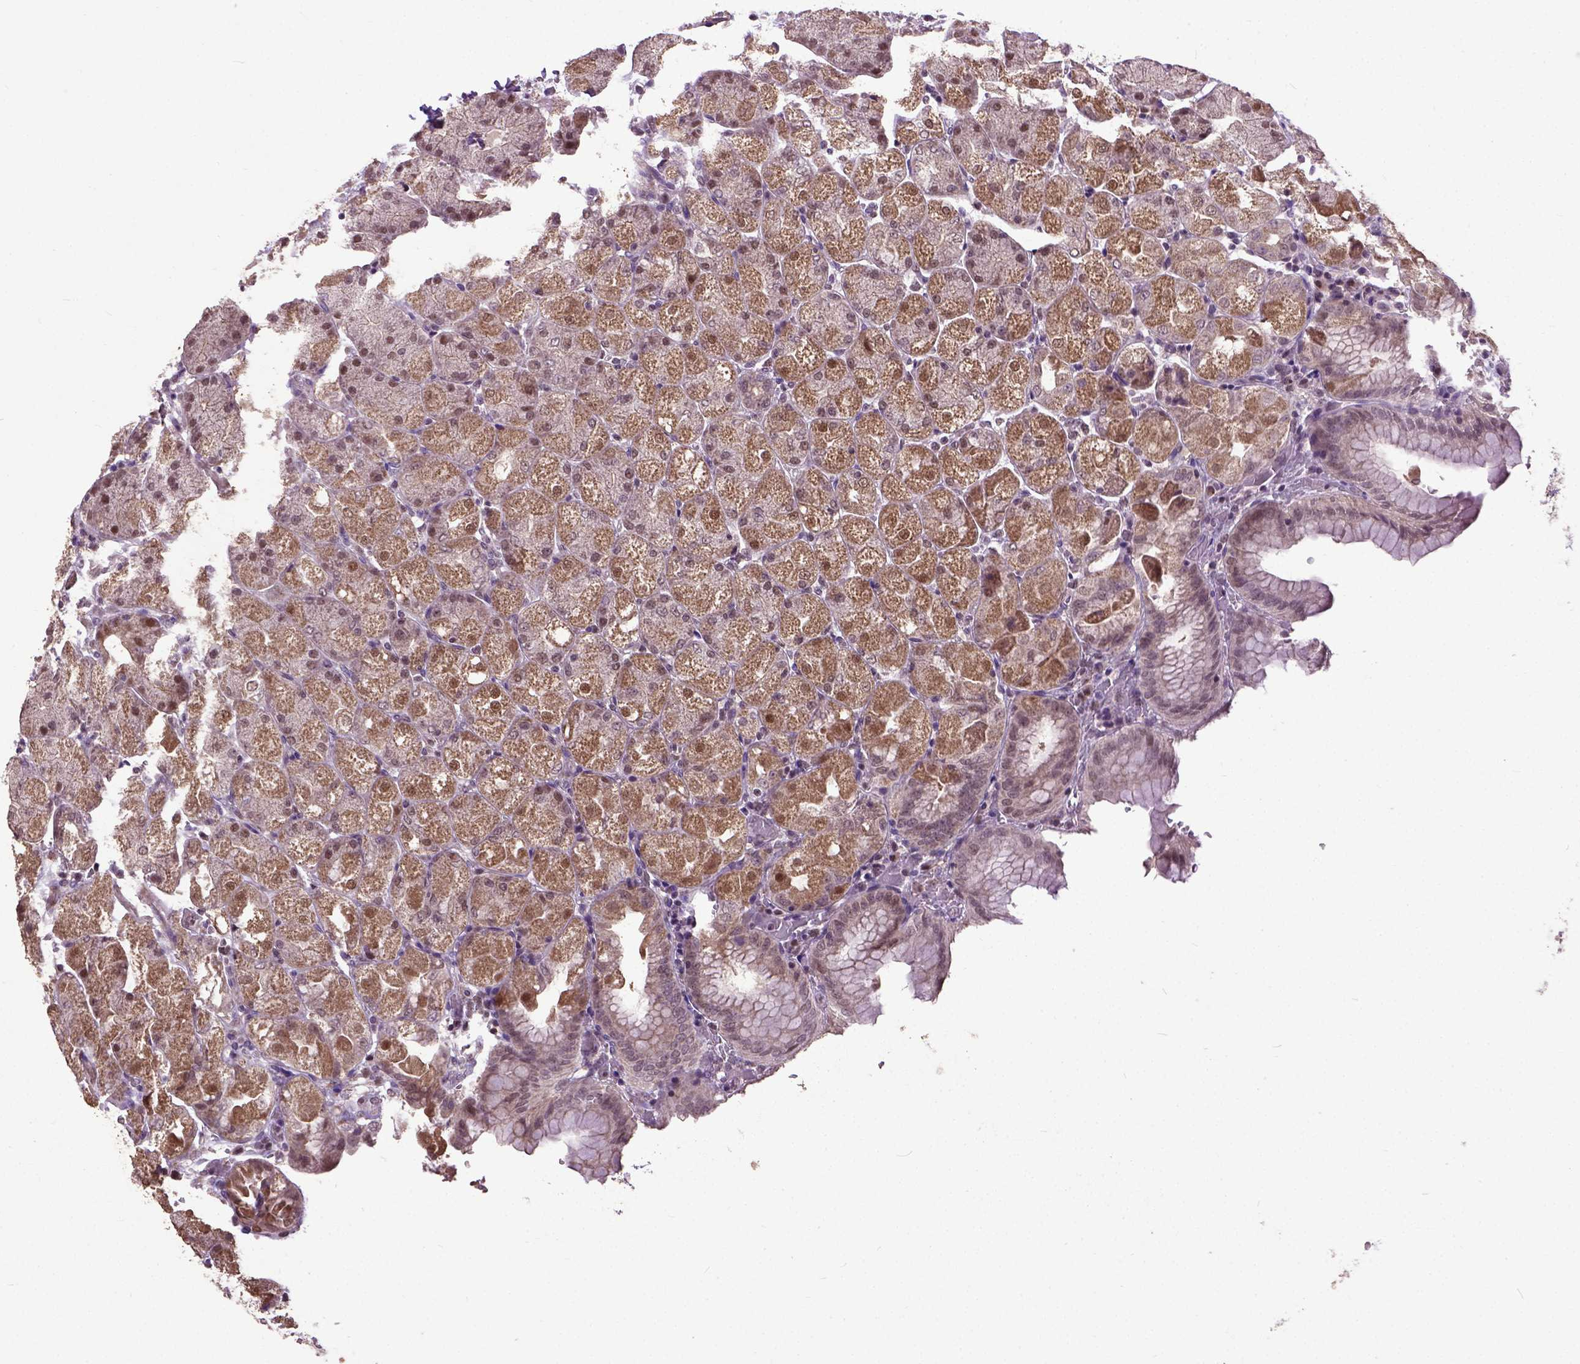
{"staining": {"intensity": "moderate", "quantity": "25%-75%", "location": "cytoplasmic/membranous,nuclear"}, "tissue": "stomach", "cell_type": "Glandular cells", "image_type": "normal", "snomed": [{"axis": "morphology", "description": "Normal tissue, NOS"}, {"axis": "topography", "description": "Stomach, upper"}, {"axis": "topography", "description": "Stomach"}, {"axis": "topography", "description": "Stomach, lower"}], "caption": "Moderate cytoplasmic/membranous,nuclear protein expression is seen in about 25%-75% of glandular cells in stomach. The staining was performed using DAB (3,3'-diaminobenzidine) to visualize the protein expression in brown, while the nuclei were stained in blue with hematoxylin (Magnification: 20x).", "gene": "UBA3", "patient": {"sex": "male", "age": 62}}